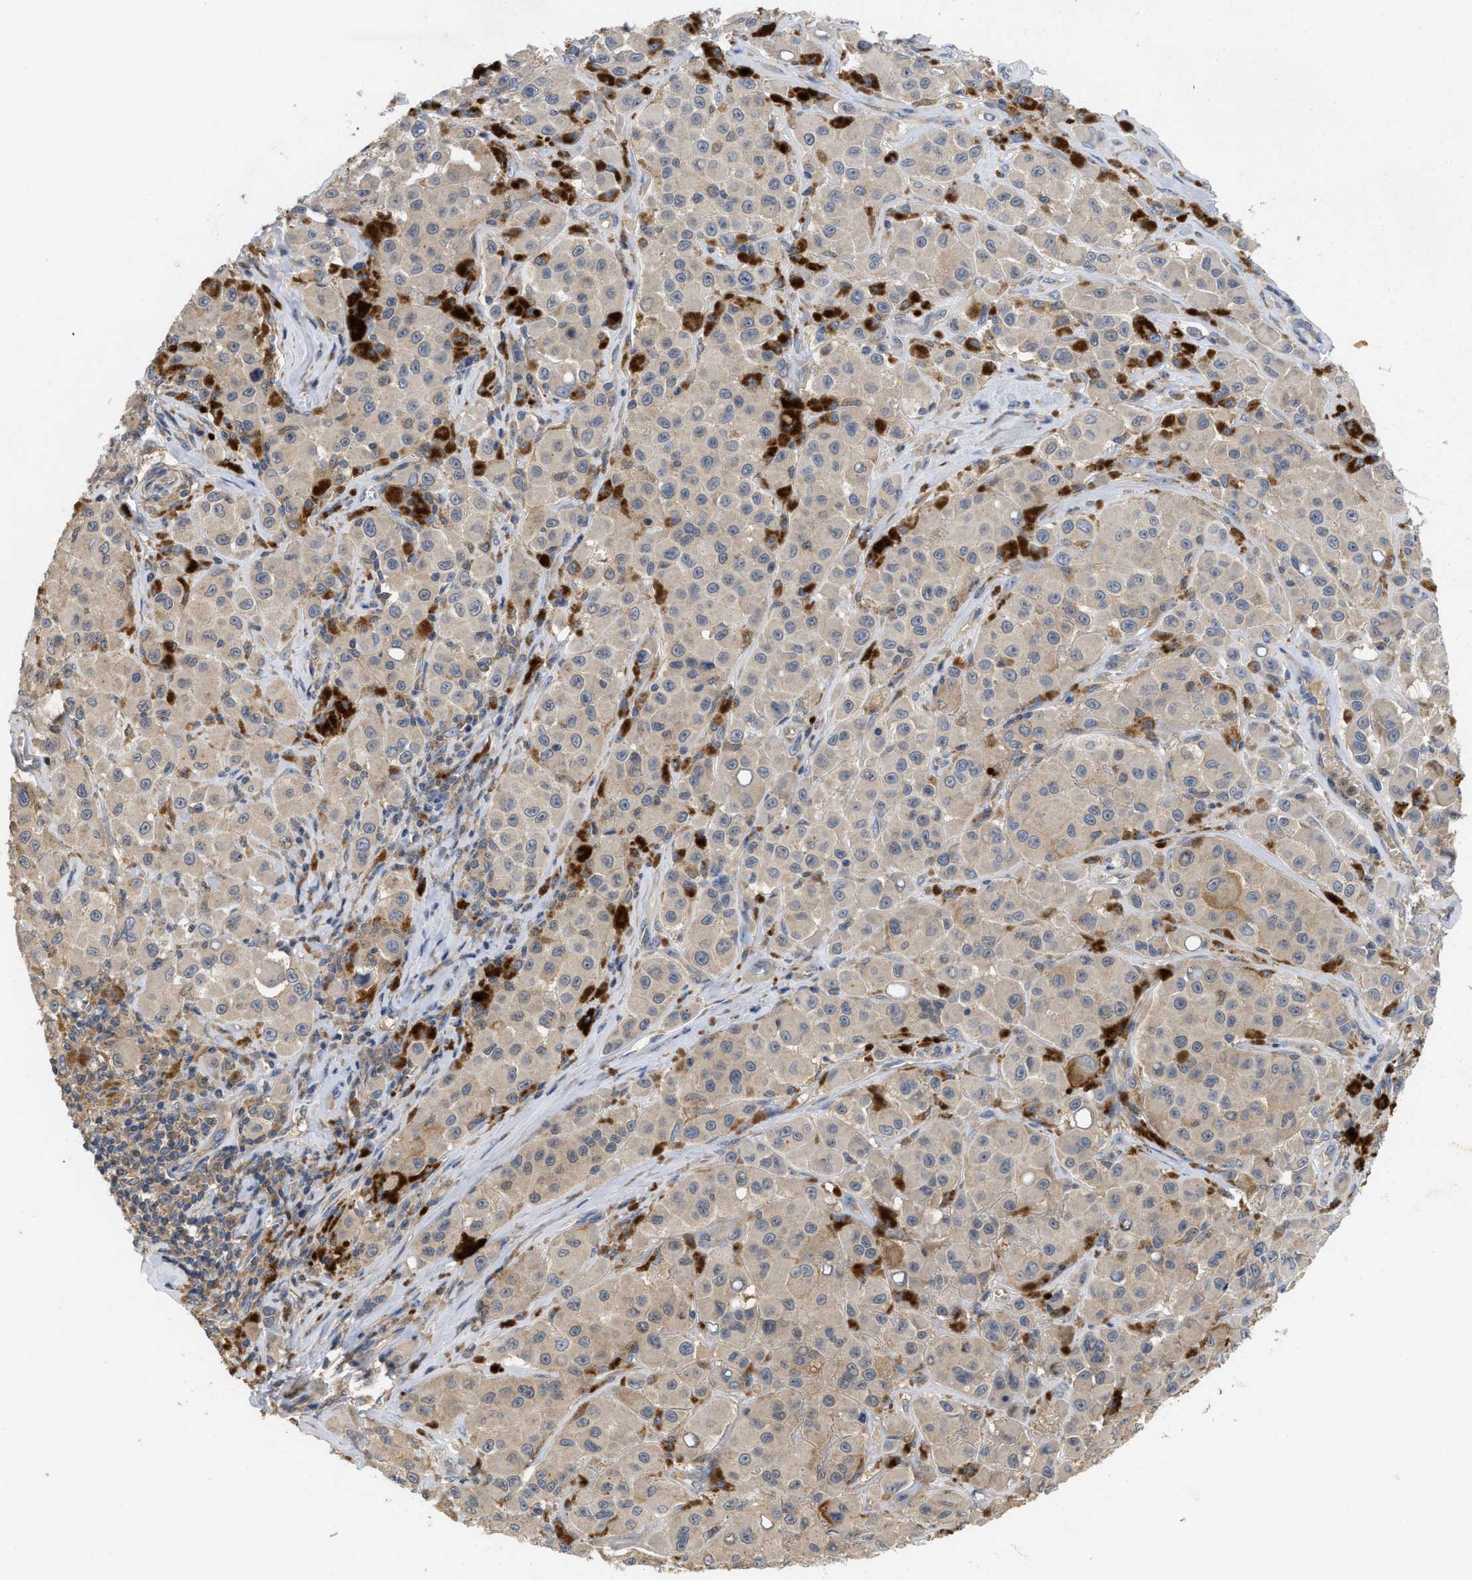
{"staining": {"intensity": "weak", "quantity": ">75%", "location": "cytoplasmic/membranous"}, "tissue": "melanoma", "cell_type": "Tumor cells", "image_type": "cancer", "snomed": [{"axis": "morphology", "description": "Malignant melanoma, NOS"}, {"axis": "topography", "description": "Skin"}], "caption": "Weak cytoplasmic/membranous protein staining is identified in approximately >75% of tumor cells in melanoma.", "gene": "RNF216", "patient": {"sex": "male", "age": 84}}